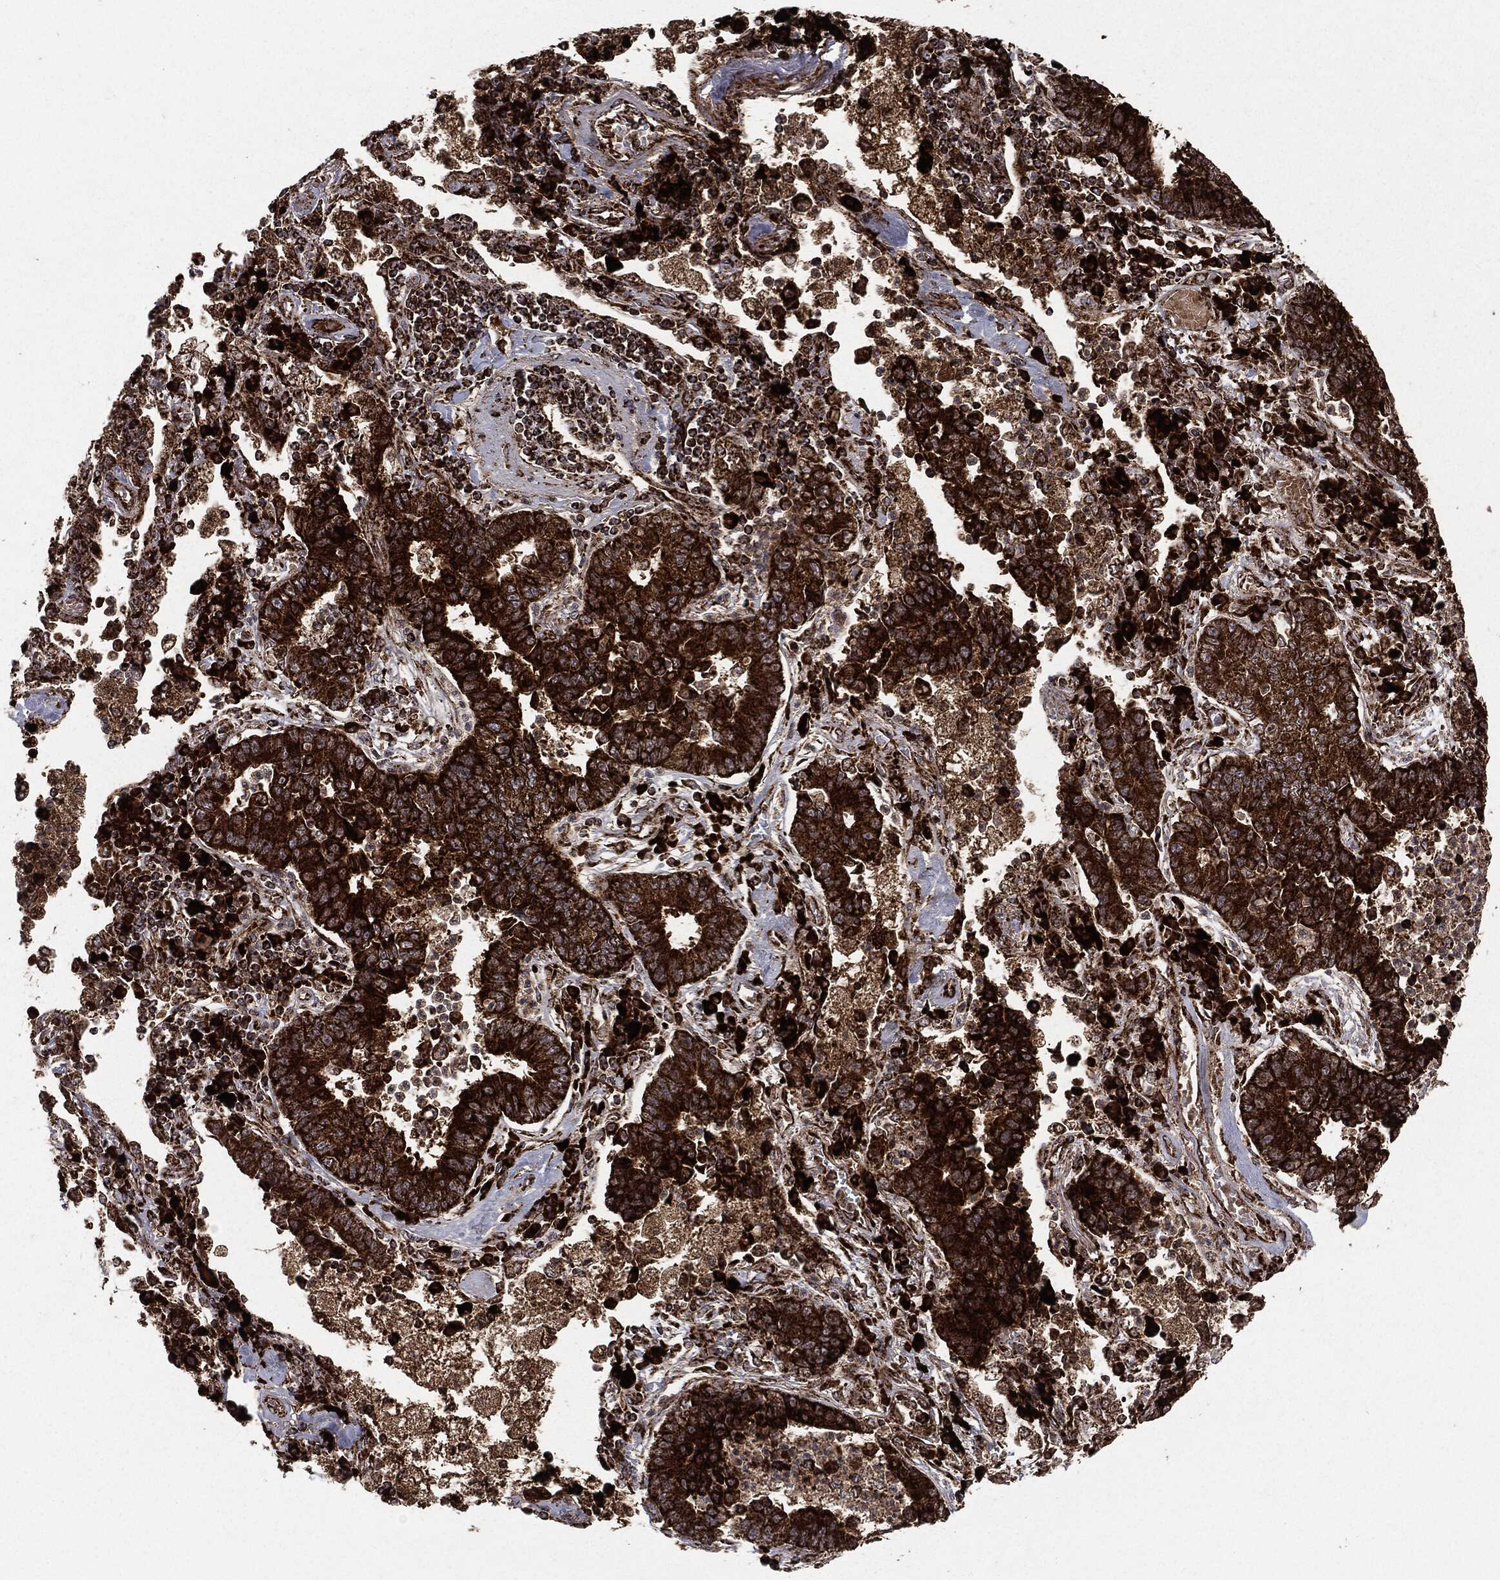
{"staining": {"intensity": "strong", "quantity": ">75%", "location": "cytoplasmic/membranous"}, "tissue": "lung cancer", "cell_type": "Tumor cells", "image_type": "cancer", "snomed": [{"axis": "morphology", "description": "Adenocarcinoma, NOS"}, {"axis": "topography", "description": "Lung"}], "caption": "An image of human adenocarcinoma (lung) stained for a protein exhibits strong cytoplasmic/membranous brown staining in tumor cells.", "gene": "MAP2K1", "patient": {"sex": "female", "age": 57}}